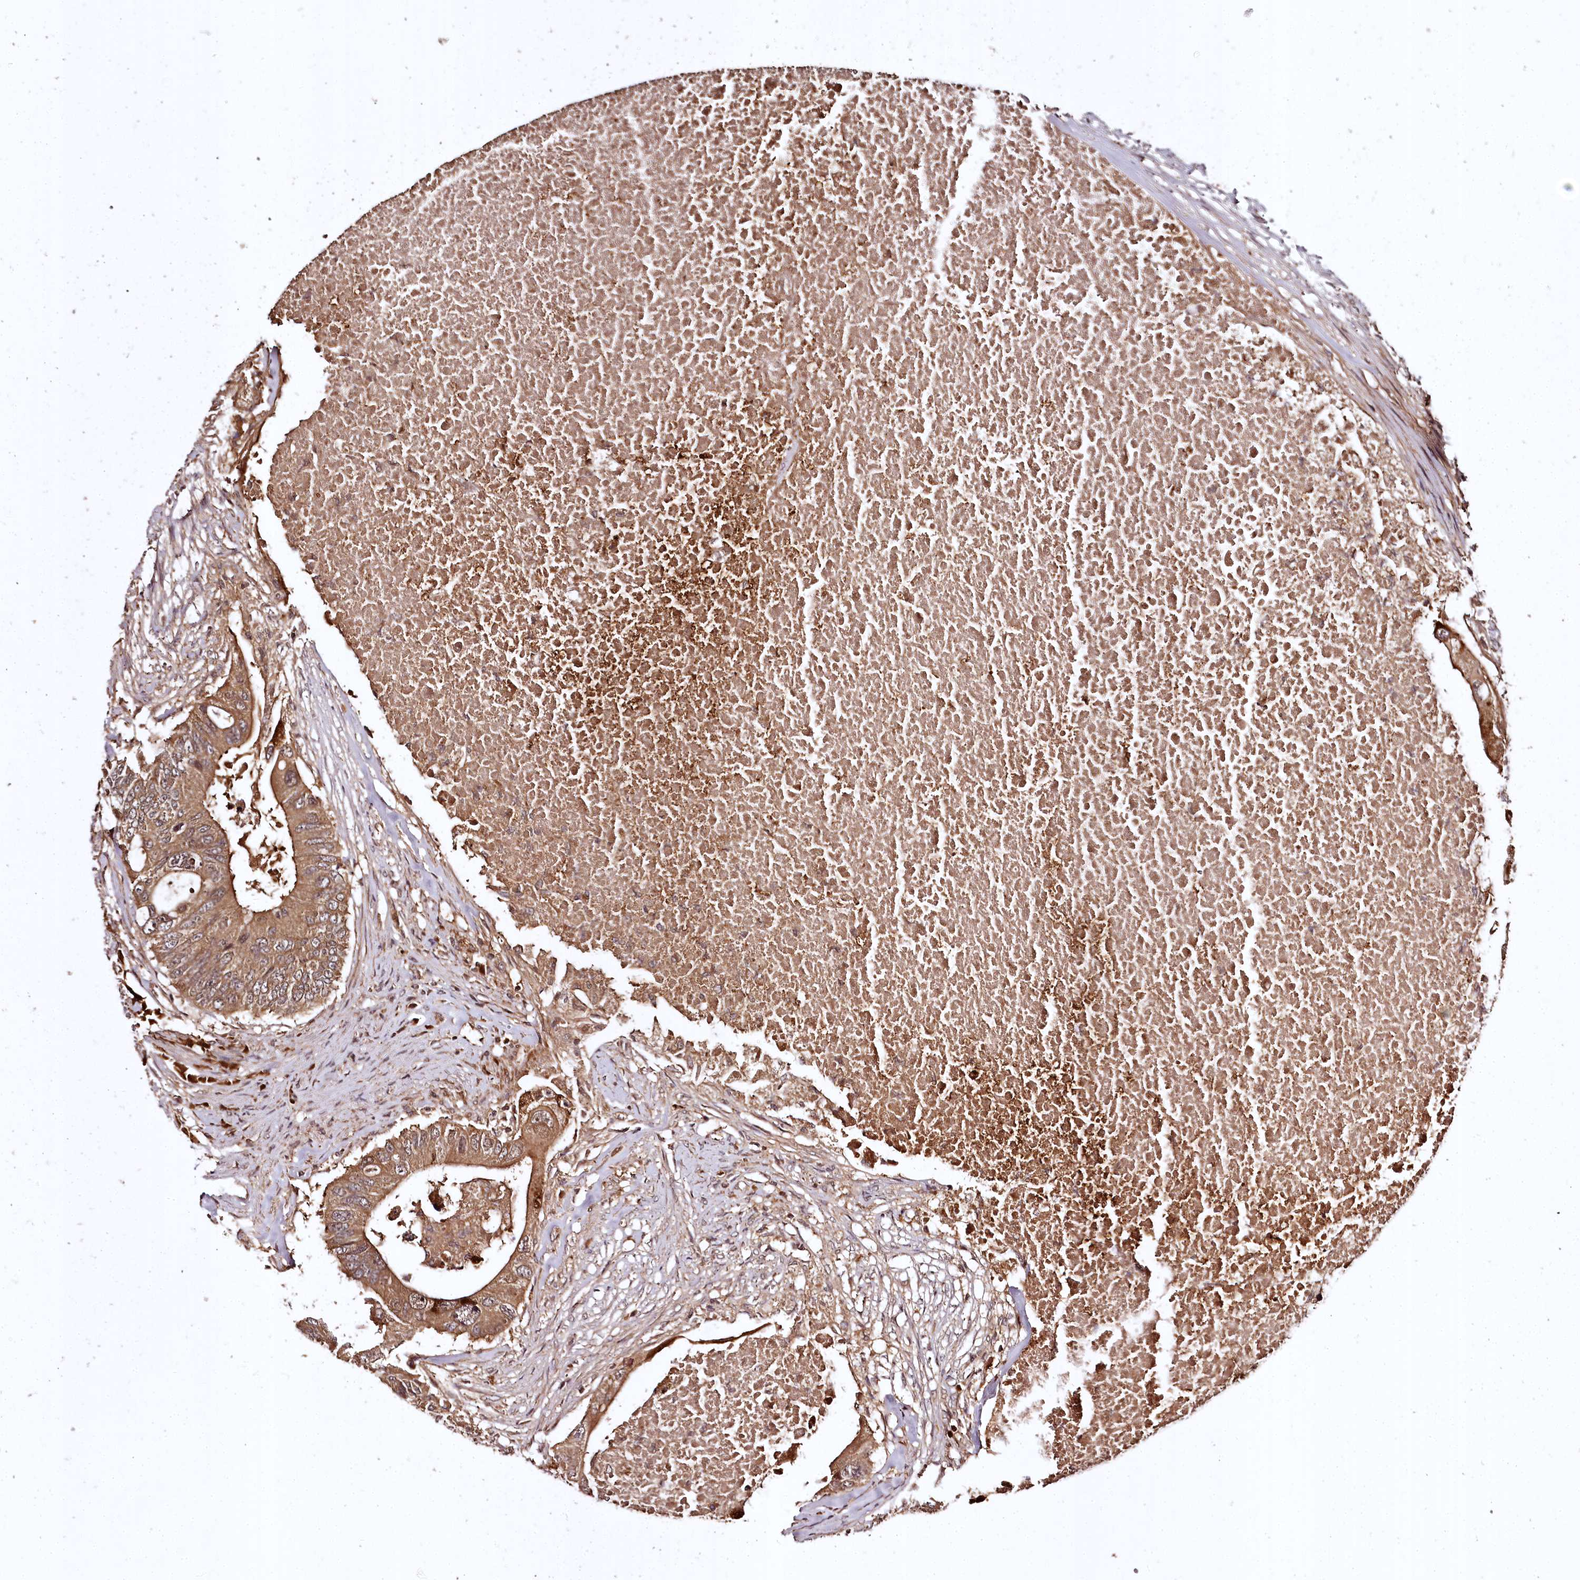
{"staining": {"intensity": "moderate", "quantity": ">75%", "location": "cytoplasmic/membranous"}, "tissue": "colorectal cancer", "cell_type": "Tumor cells", "image_type": "cancer", "snomed": [{"axis": "morphology", "description": "Adenocarcinoma, NOS"}, {"axis": "topography", "description": "Colon"}], "caption": "There is medium levels of moderate cytoplasmic/membranous positivity in tumor cells of colorectal adenocarcinoma, as demonstrated by immunohistochemical staining (brown color).", "gene": "TTC12", "patient": {"sex": "male", "age": 71}}